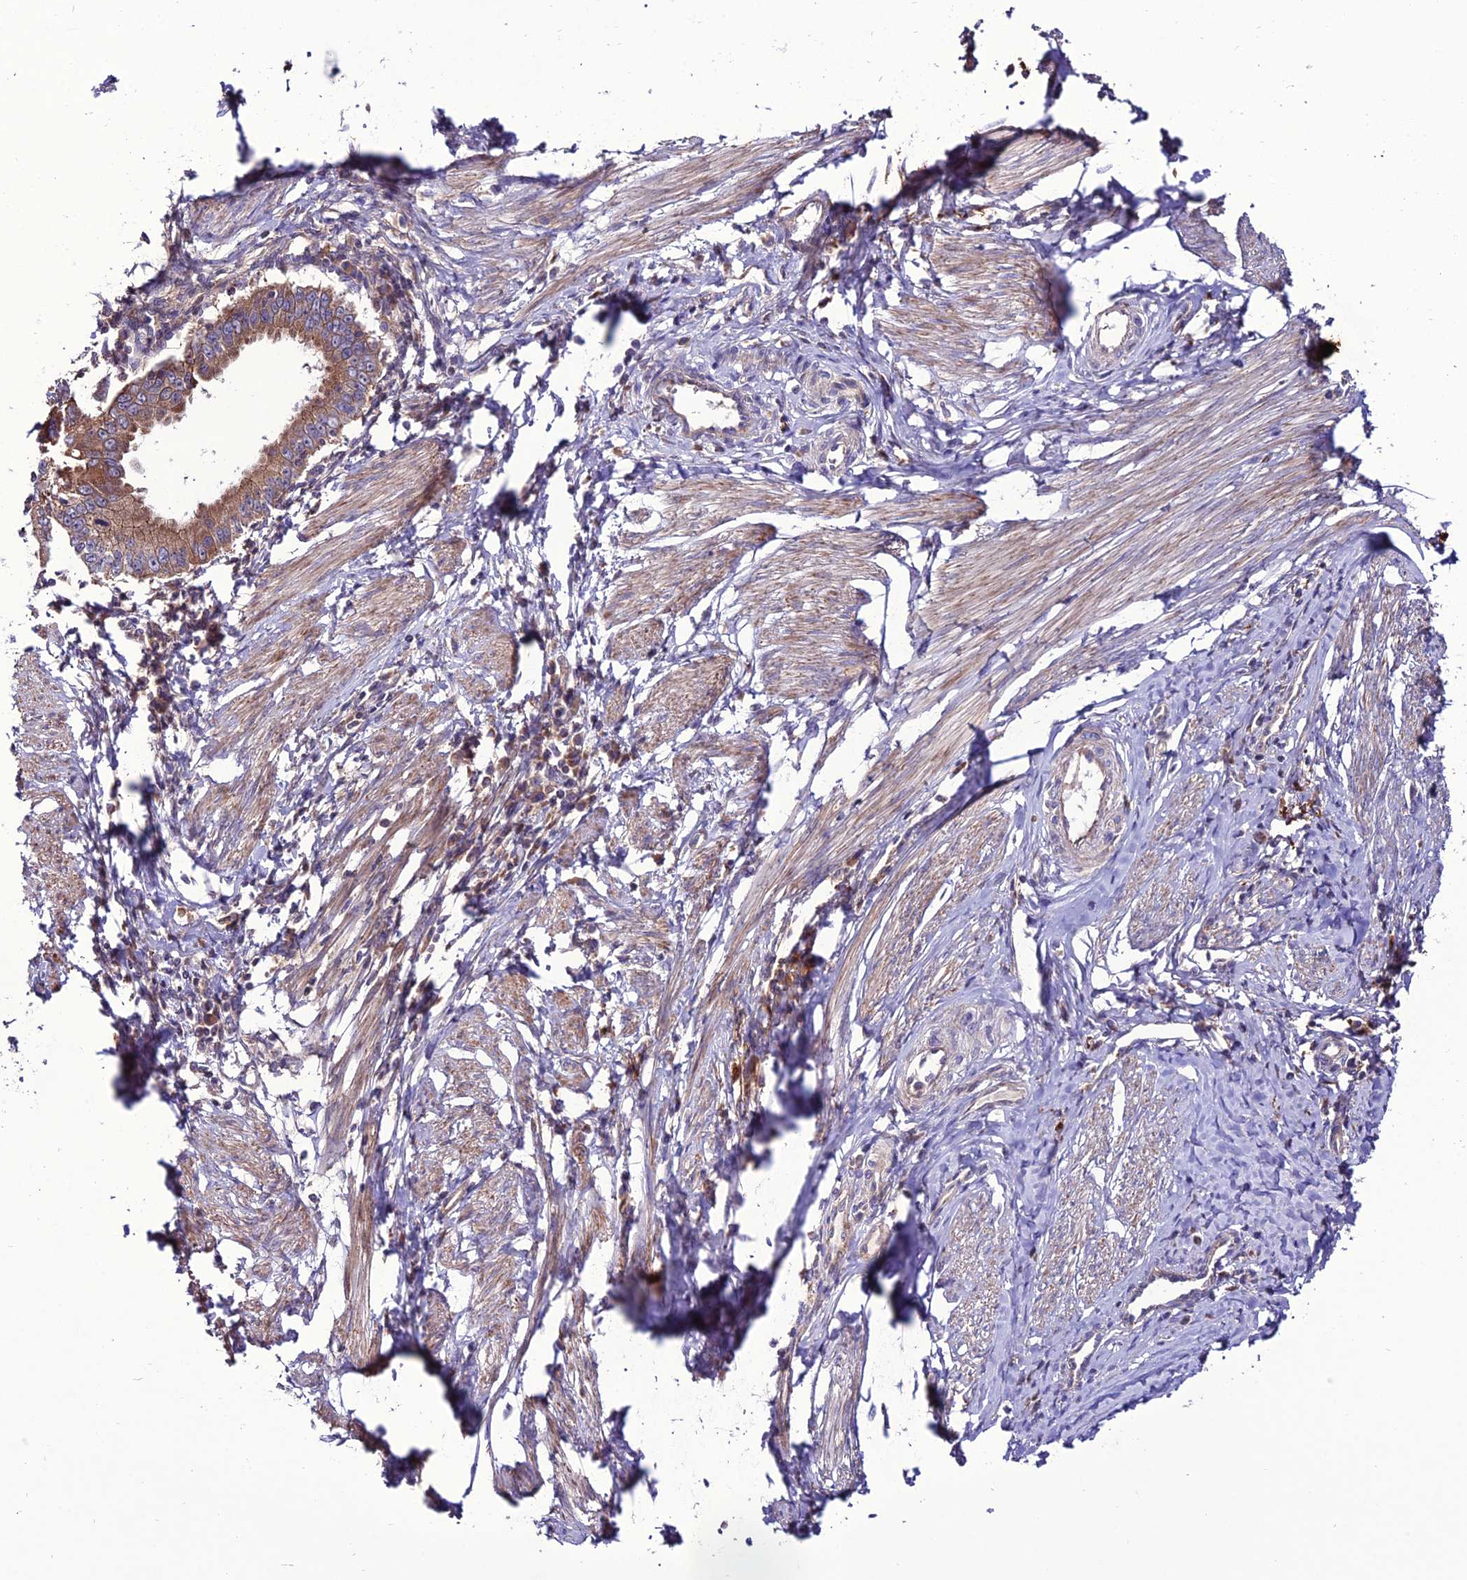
{"staining": {"intensity": "moderate", "quantity": ">75%", "location": "cytoplasmic/membranous"}, "tissue": "cervical cancer", "cell_type": "Tumor cells", "image_type": "cancer", "snomed": [{"axis": "morphology", "description": "Adenocarcinoma, NOS"}, {"axis": "topography", "description": "Cervix"}], "caption": "The immunohistochemical stain labels moderate cytoplasmic/membranous expression in tumor cells of cervical adenocarcinoma tissue.", "gene": "PPIL3", "patient": {"sex": "female", "age": 36}}